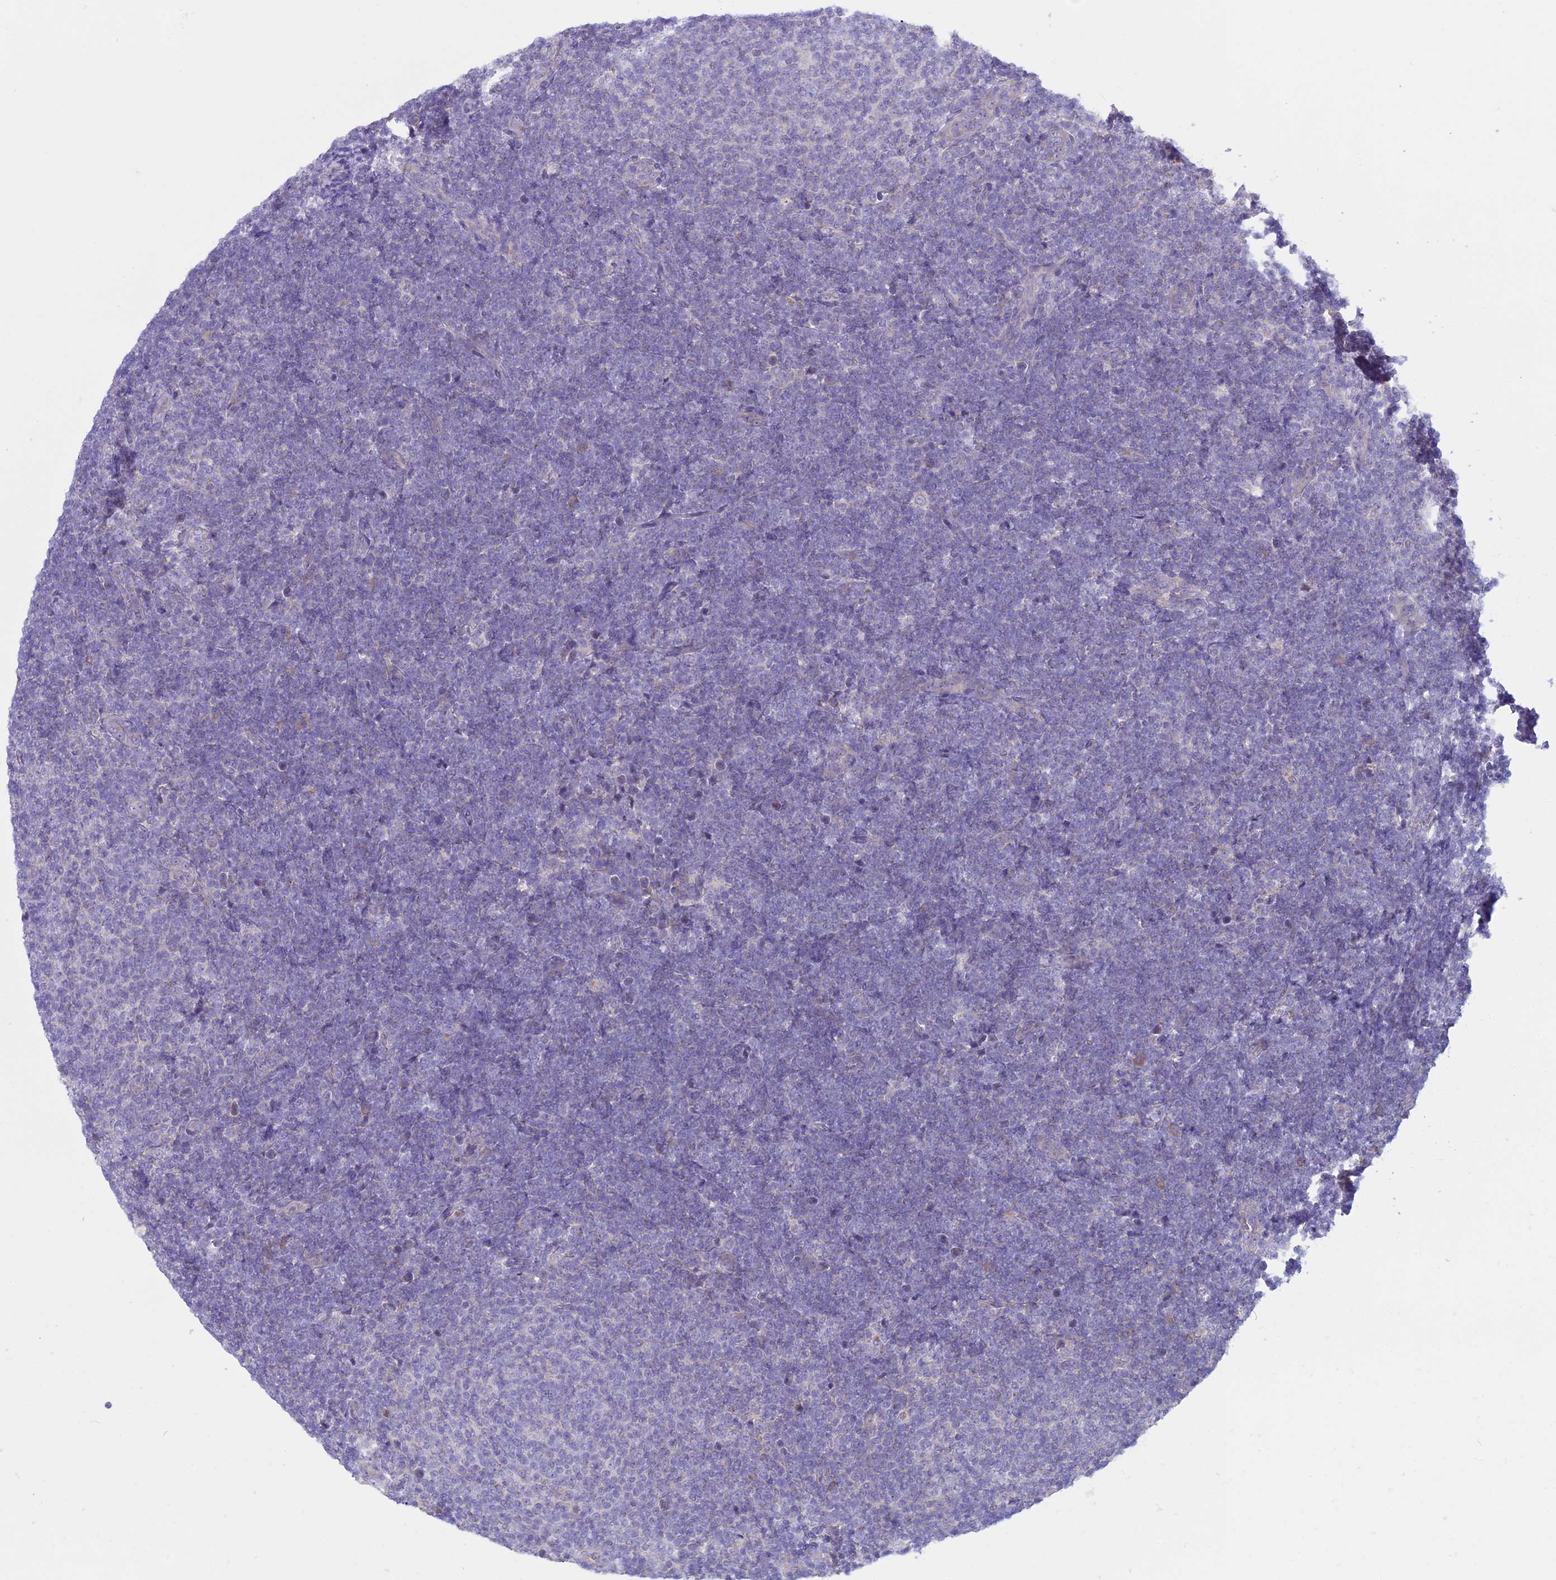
{"staining": {"intensity": "negative", "quantity": "none", "location": "none"}, "tissue": "lymphoma", "cell_type": "Tumor cells", "image_type": "cancer", "snomed": [{"axis": "morphology", "description": "Malignant lymphoma, non-Hodgkin's type, Low grade"}, {"axis": "topography", "description": "Lymph node"}], "caption": "Protein analysis of lymphoma shows no significant staining in tumor cells.", "gene": "DCTN5", "patient": {"sex": "male", "age": 66}}